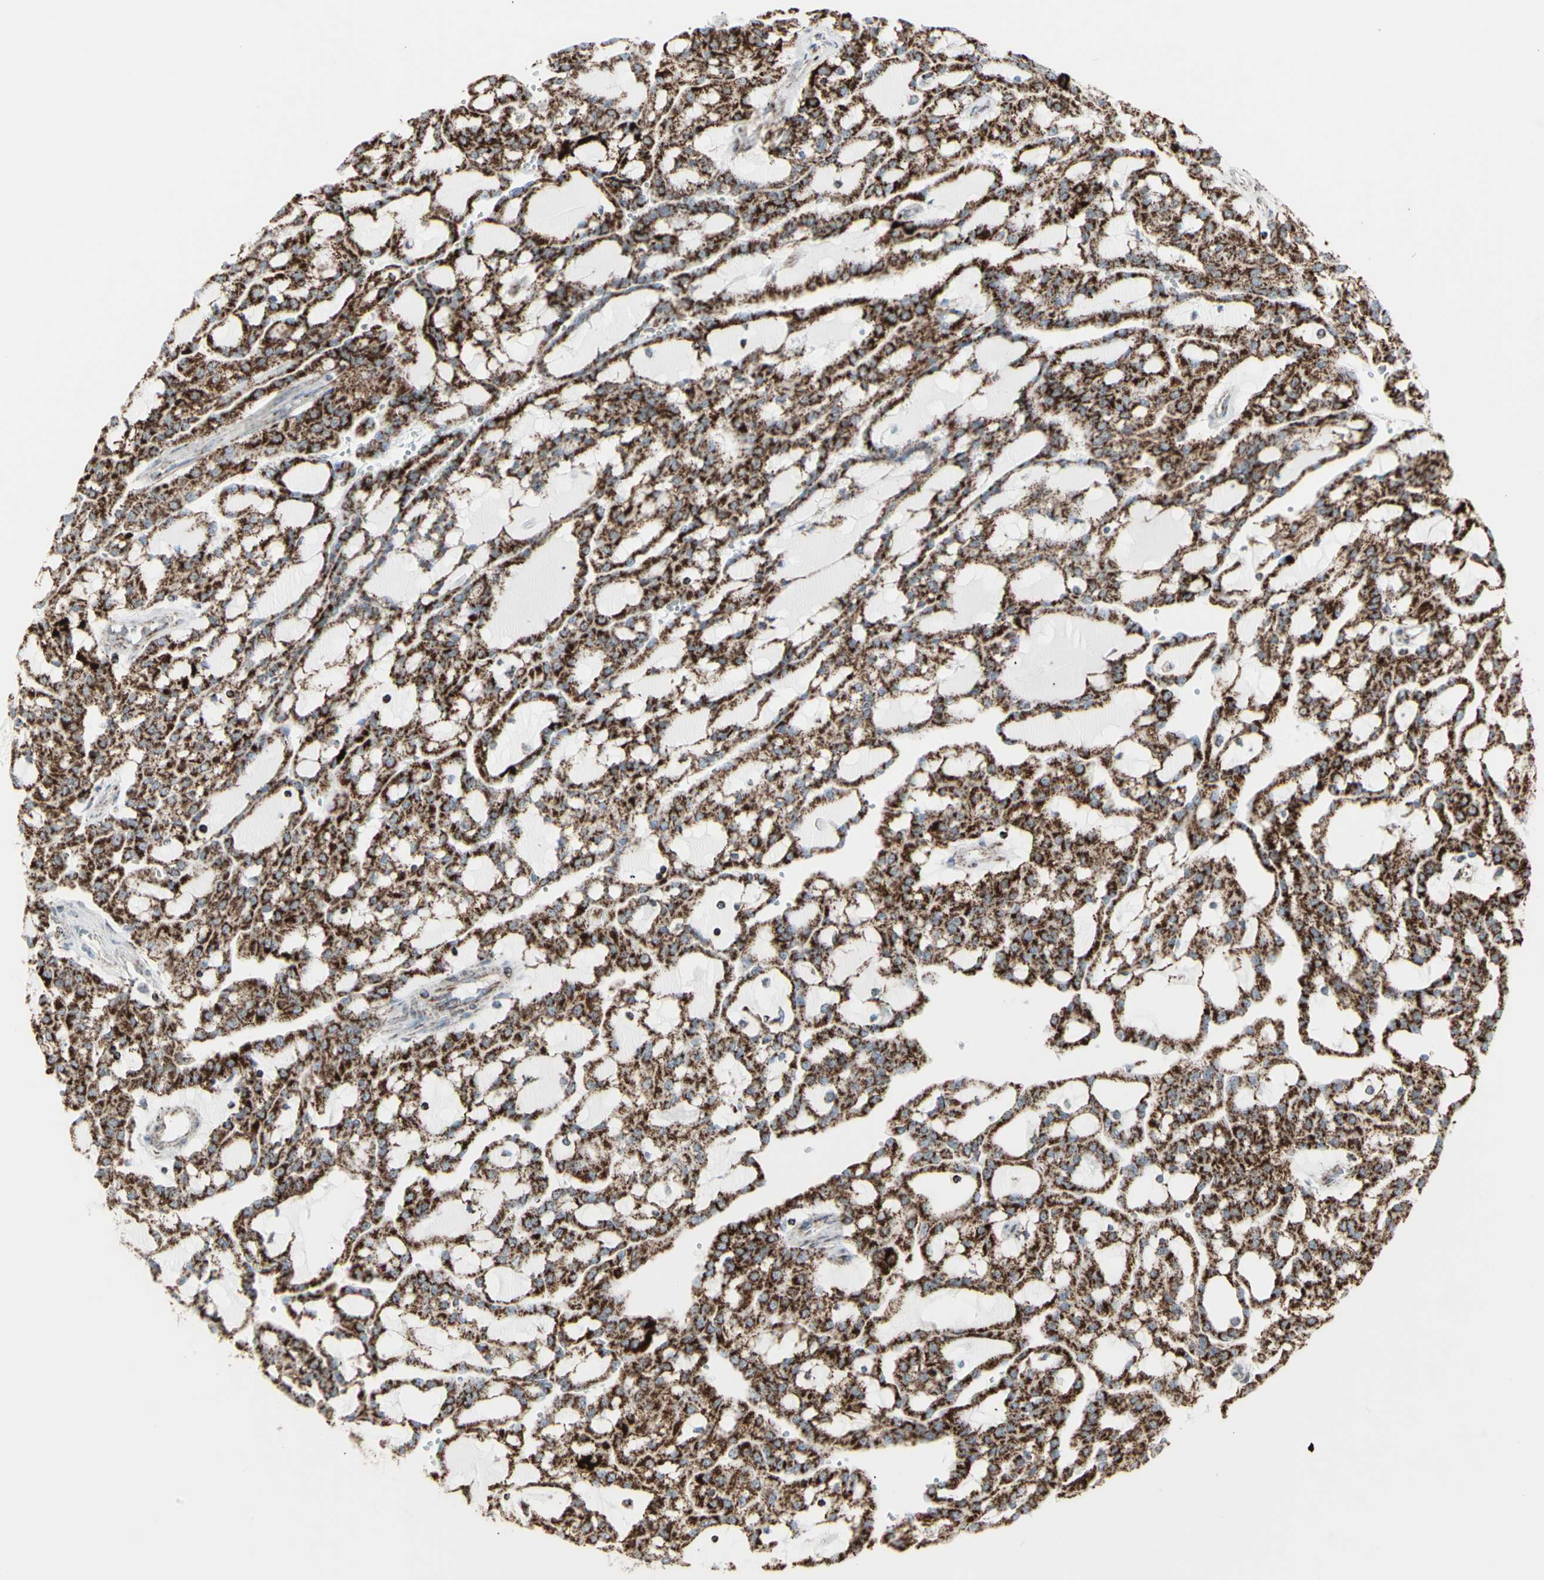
{"staining": {"intensity": "strong", "quantity": ">75%", "location": "cytoplasmic/membranous"}, "tissue": "renal cancer", "cell_type": "Tumor cells", "image_type": "cancer", "snomed": [{"axis": "morphology", "description": "Adenocarcinoma, NOS"}, {"axis": "topography", "description": "Kidney"}], "caption": "Renal adenocarcinoma stained with IHC shows strong cytoplasmic/membranous staining in approximately >75% of tumor cells. (Brightfield microscopy of DAB IHC at high magnification).", "gene": "PLGRKT", "patient": {"sex": "male", "age": 63}}